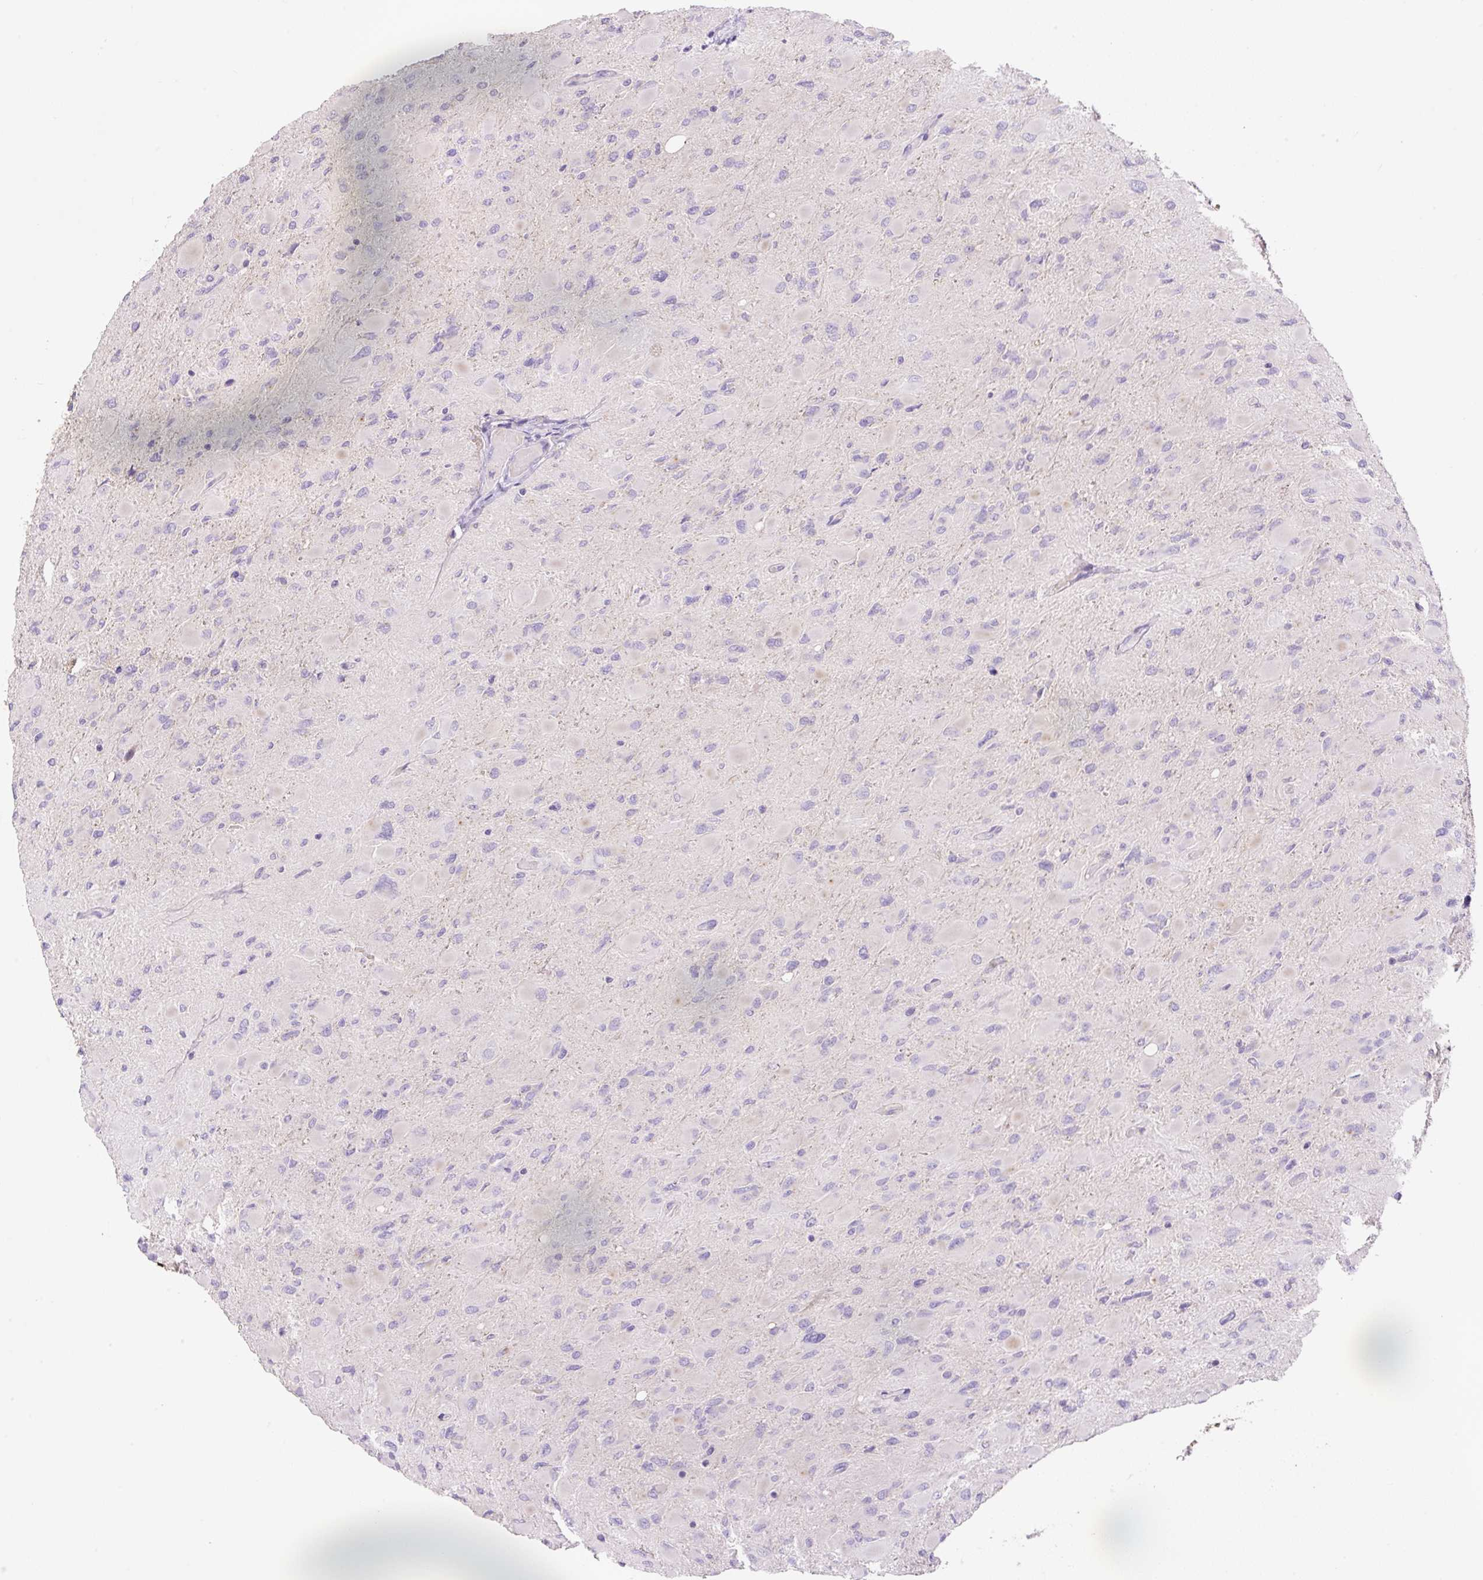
{"staining": {"intensity": "negative", "quantity": "none", "location": "none"}, "tissue": "glioma", "cell_type": "Tumor cells", "image_type": "cancer", "snomed": [{"axis": "morphology", "description": "Glioma, malignant, High grade"}, {"axis": "topography", "description": "Cerebral cortex"}], "caption": "Immunohistochemistry (IHC) histopathology image of neoplastic tissue: high-grade glioma (malignant) stained with DAB (3,3'-diaminobenzidine) demonstrates no significant protein staining in tumor cells. Brightfield microscopy of immunohistochemistry stained with DAB (brown) and hematoxylin (blue), captured at high magnification.", "gene": "TDRD15", "patient": {"sex": "female", "age": 36}}